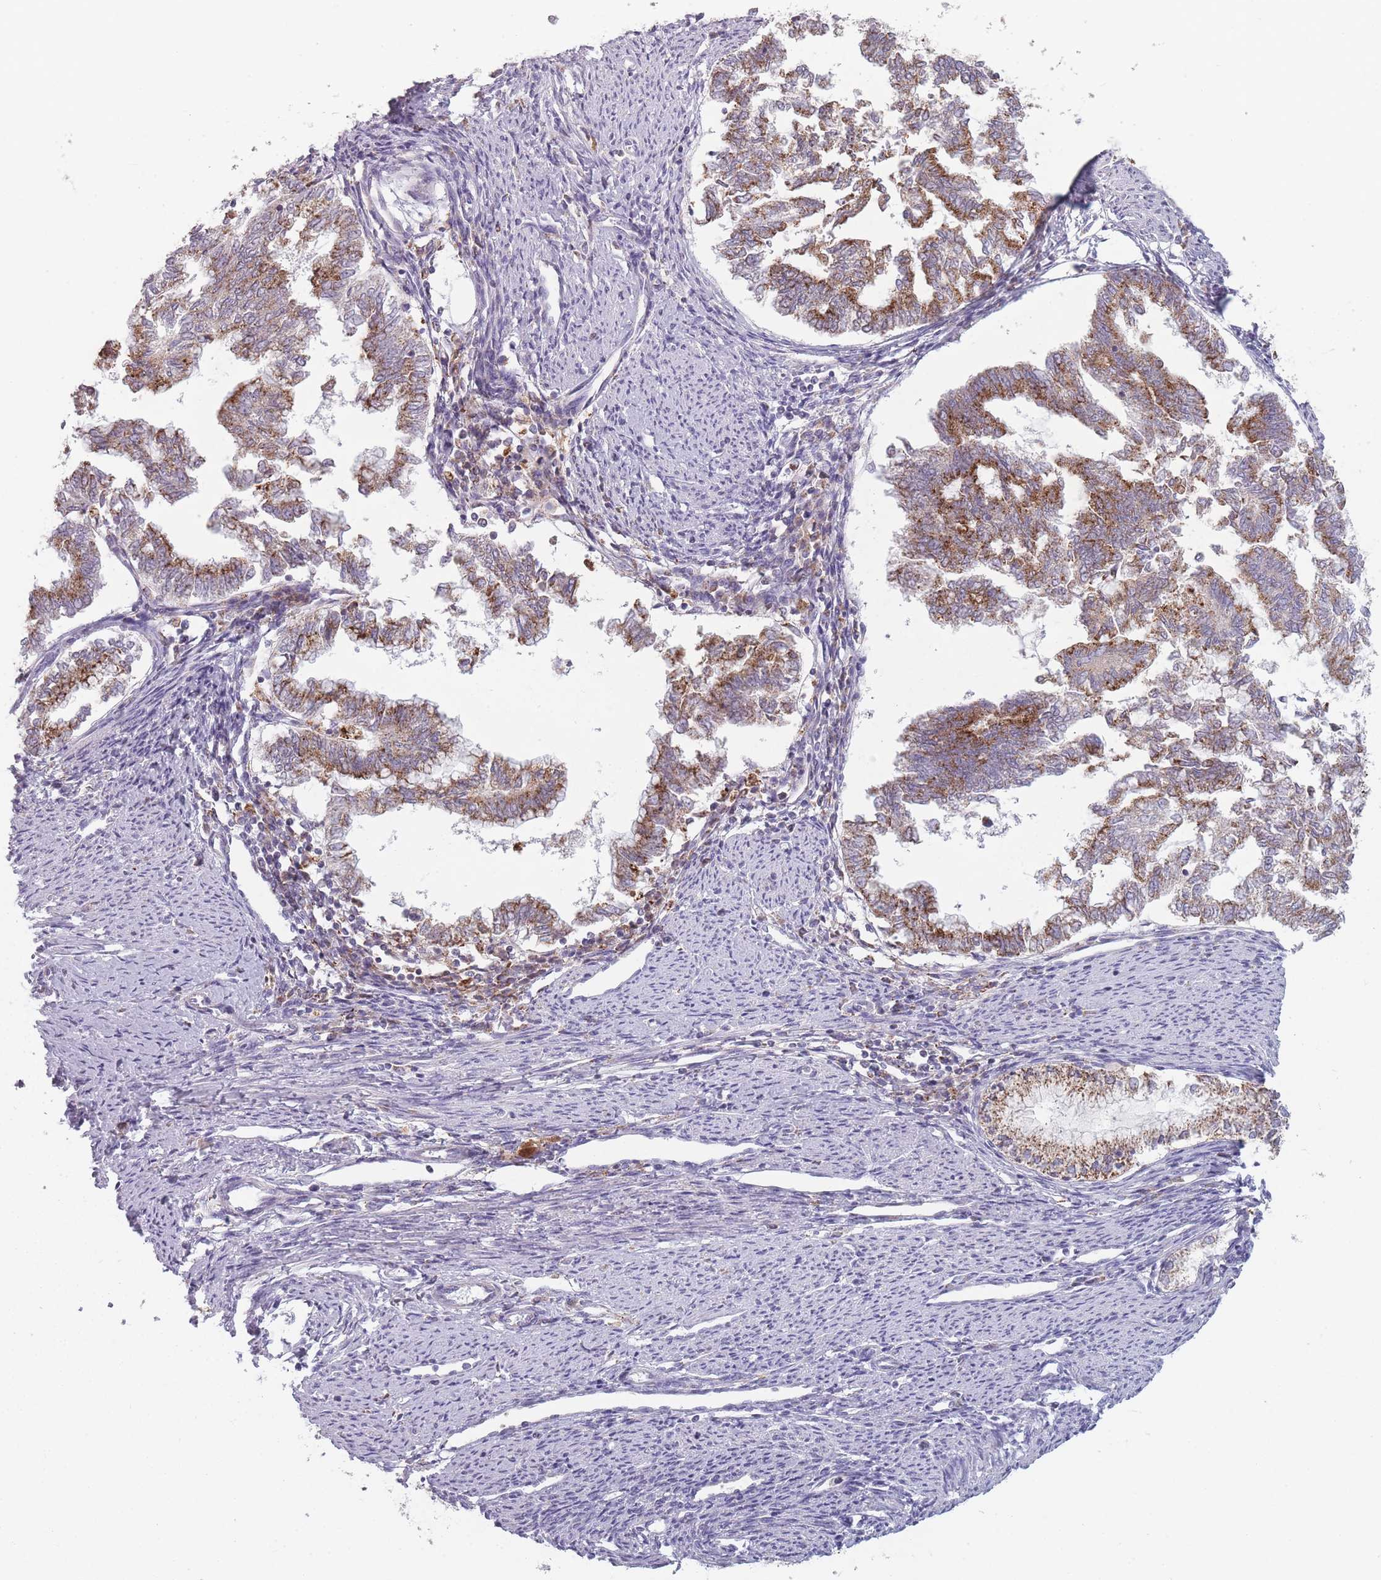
{"staining": {"intensity": "moderate", "quantity": ">75%", "location": "cytoplasmic/membranous"}, "tissue": "endometrial cancer", "cell_type": "Tumor cells", "image_type": "cancer", "snomed": [{"axis": "morphology", "description": "Adenocarcinoma, NOS"}, {"axis": "topography", "description": "Endometrium"}], "caption": "Adenocarcinoma (endometrial) tissue demonstrates moderate cytoplasmic/membranous staining in about >75% of tumor cells Using DAB (brown) and hematoxylin (blue) stains, captured at high magnification using brightfield microscopy.", "gene": "PEX11B", "patient": {"sex": "female", "age": 79}}